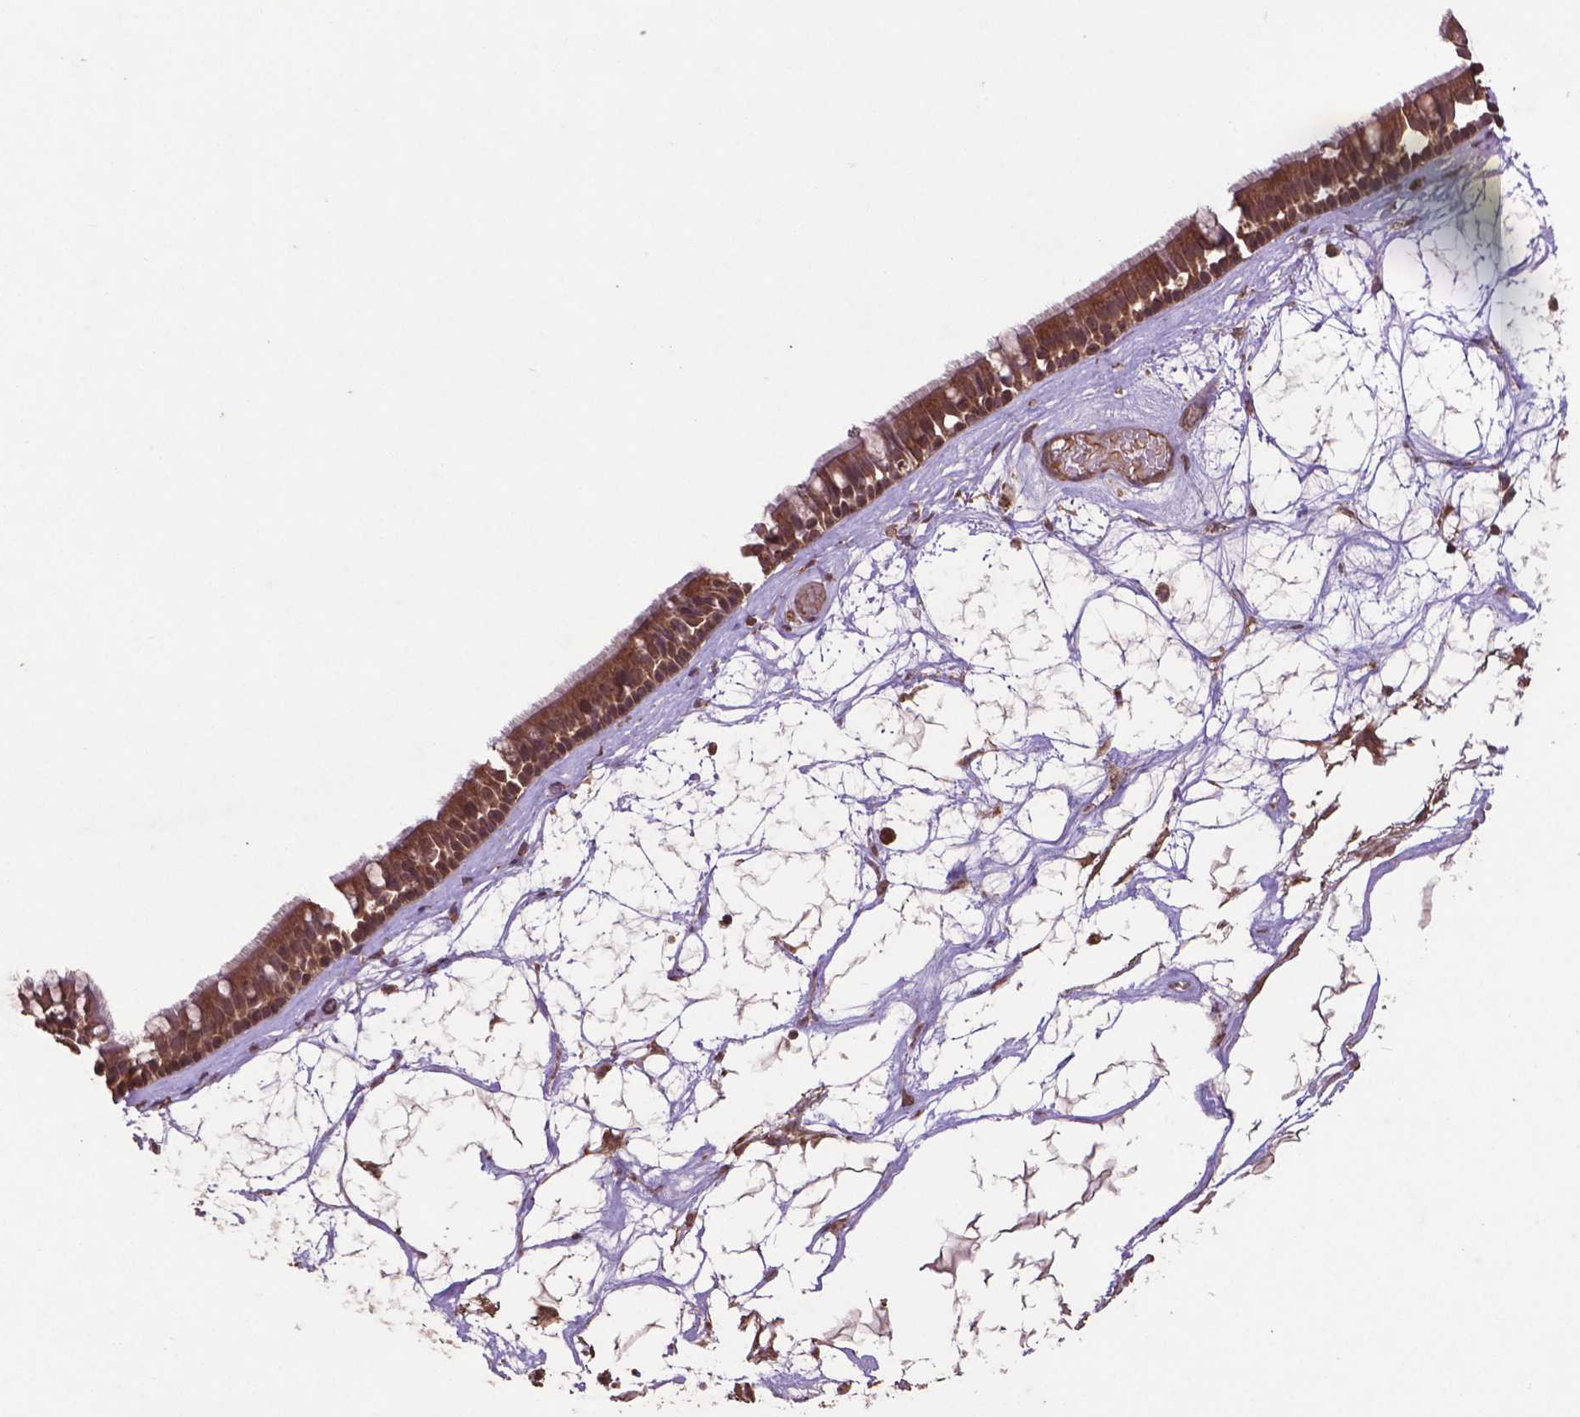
{"staining": {"intensity": "moderate", "quantity": ">75%", "location": "cytoplasmic/membranous,nuclear"}, "tissue": "nasopharynx", "cell_type": "Respiratory epithelial cells", "image_type": "normal", "snomed": [{"axis": "morphology", "description": "Normal tissue, NOS"}, {"axis": "topography", "description": "Nasopharynx"}], "caption": "Immunohistochemistry staining of unremarkable nasopharynx, which shows medium levels of moderate cytoplasmic/membranous,nuclear positivity in about >75% of respiratory epithelial cells indicating moderate cytoplasmic/membranous,nuclear protein positivity. The staining was performed using DAB (brown) for protein detection and nuclei were counterstained in hematoxylin (blue).", "gene": "DCAF1", "patient": {"sex": "male", "age": 68}}